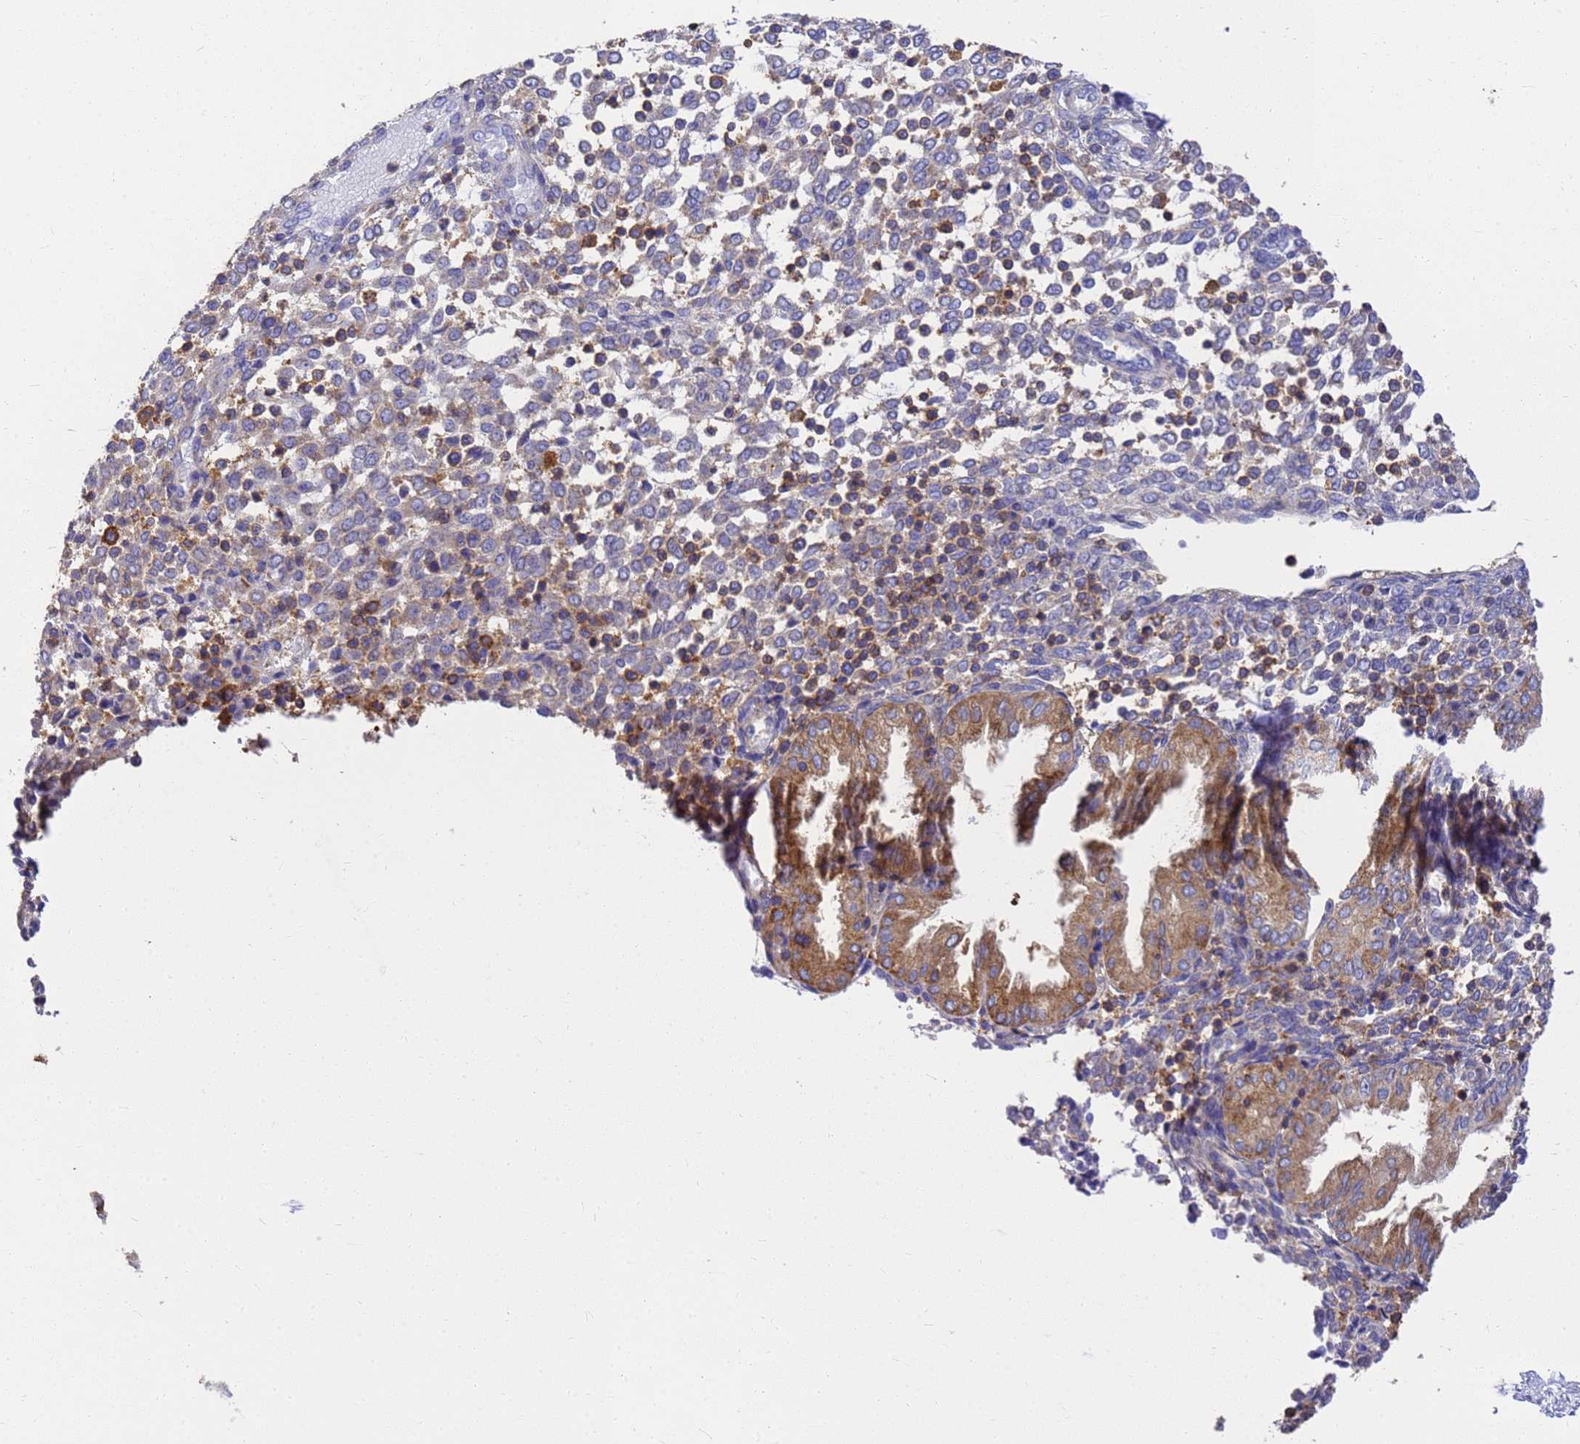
{"staining": {"intensity": "moderate", "quantity": "<25%", "location": "cytoplasmic/membranous"}, "tissue": "endometrium", "cell_type": "Cells in endometrial stroma", "image_type": "normal", "snomed": [{"axis": "morphology", "description": "Normal tissue, NOS"}, {"axis": "topography", "description": "Endometrium"}], "caption": "High-power microscopy captured an IHC micrograph of normal endometrium, revealing moderate cytoplasmic/membranous expression in approximately <25% of cells in endometrial stroma.", "gene": "ZNF235", "patient": {"sex": "female", "age": 53}}